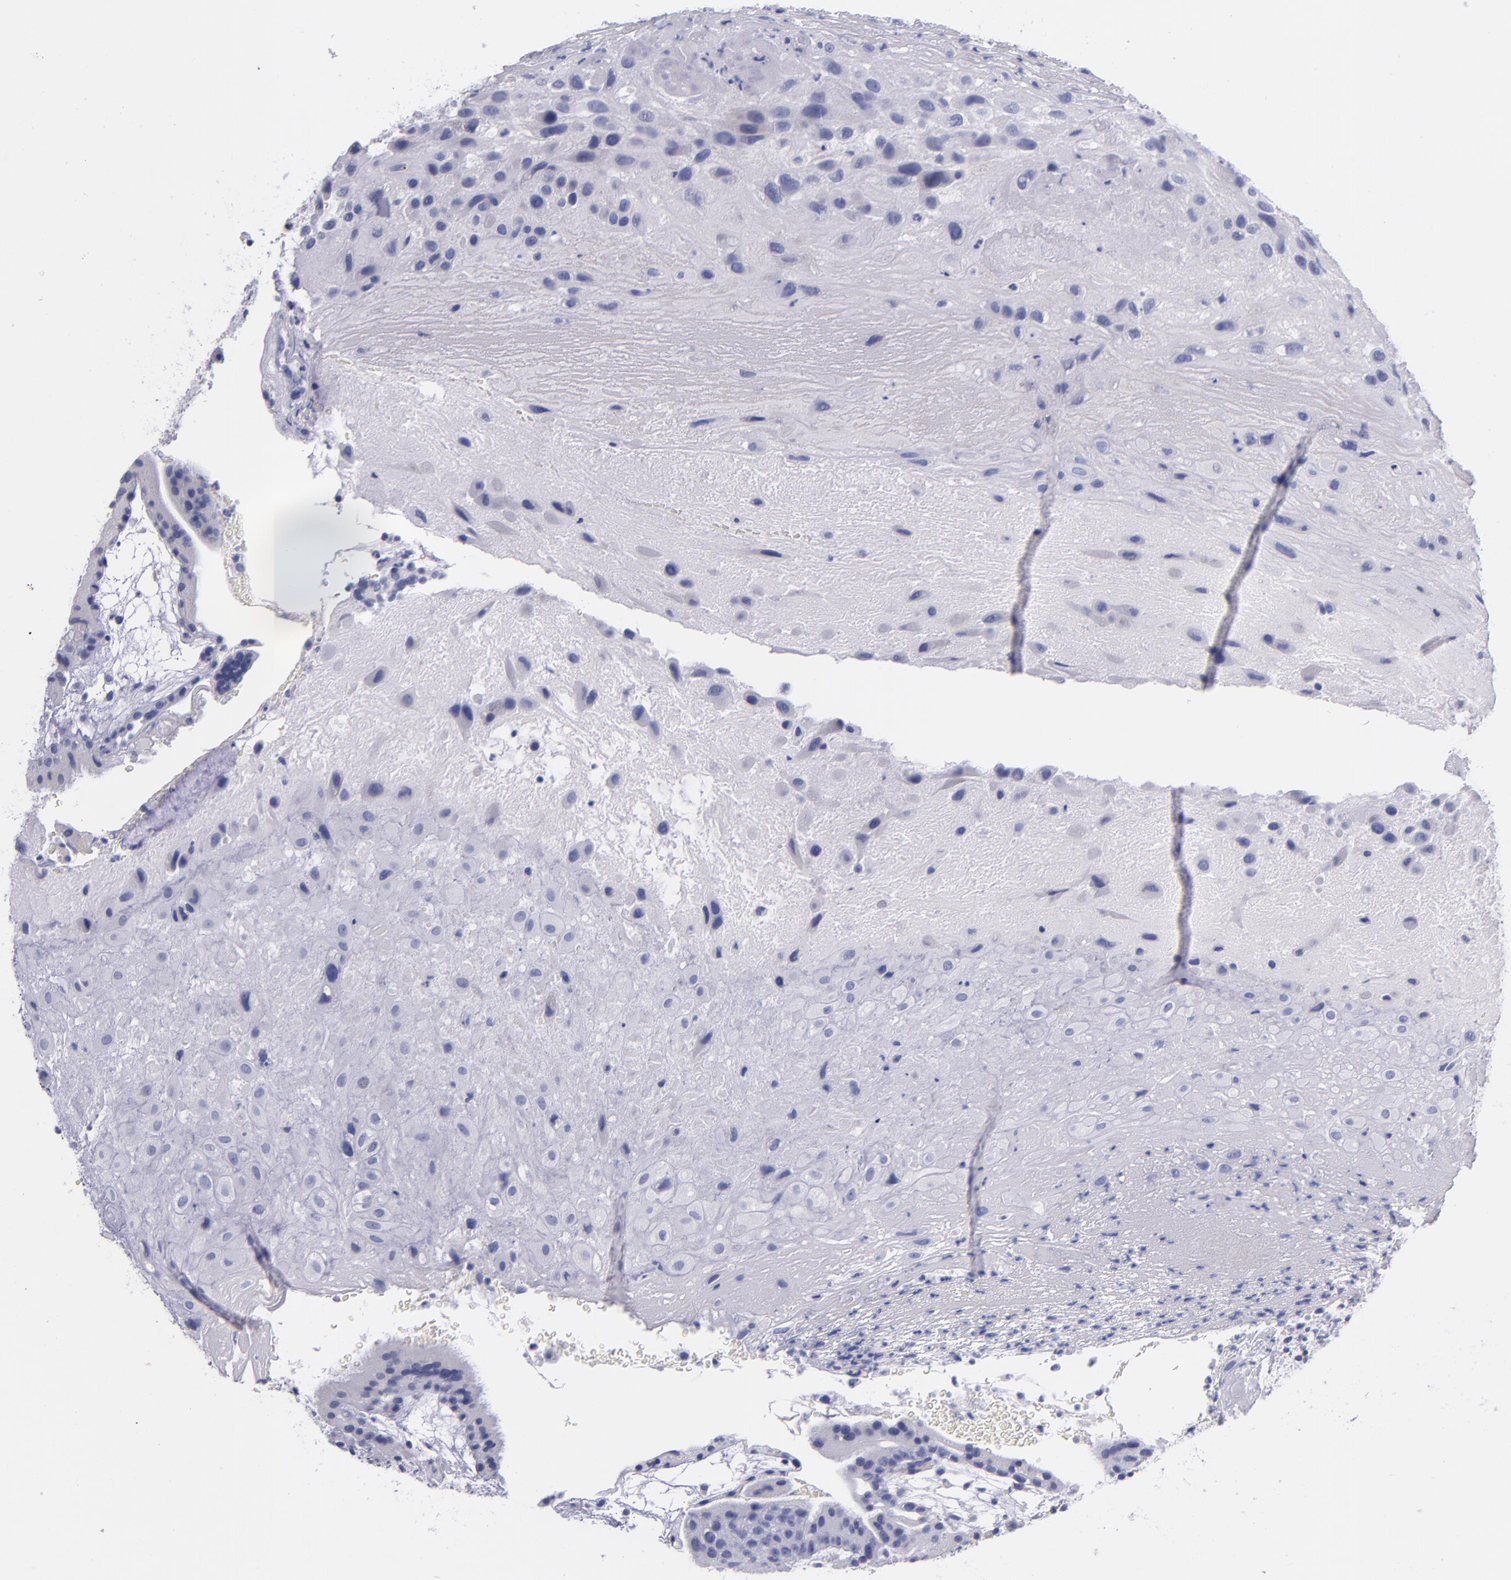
{"staining": {"intensity": "negative", "quantity": "none", "location": "none"}, "tissue": "placenta", "cell_type": "Decidual cells", "image_type": "normal", "snomed": [{"axis": "morphology", "description": "Normal tissue, NOS"}, {"axis": "topography", "description": "Placenta"}], "caption": "This is an immunohistochemistry micrograph of benign human placenta. There is no expression in decidual cells.", "gene": "SV2A", "patient": {"sex": "female", "age": 19}}